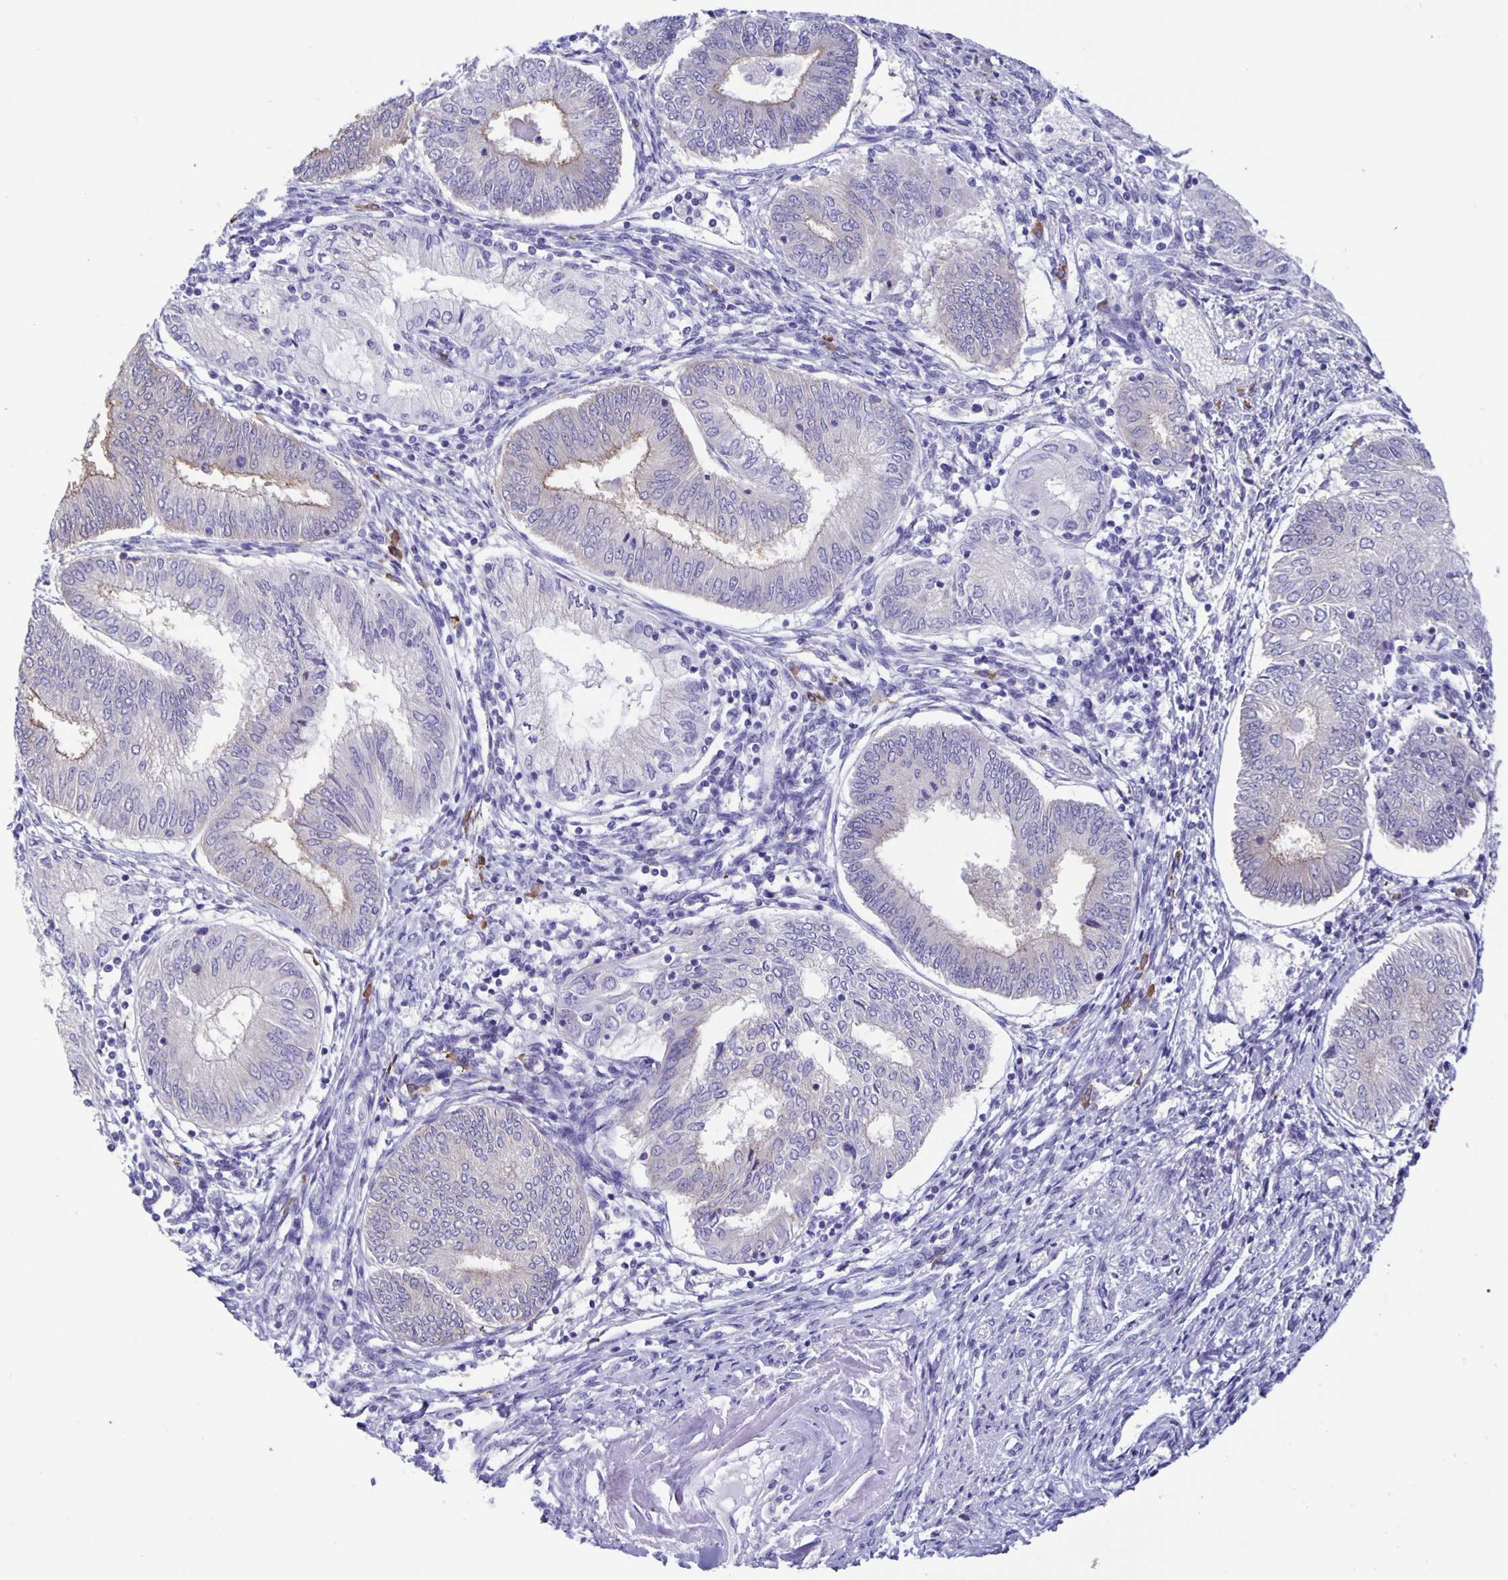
{"staining": {"intensity": "moderate", "quantity": "<25%", "location": "cytoplasmic/membranous"}, "tissue": "endometrial cancer", "cell_type": "Tumor cells", "image_type": "cancer", "snomed": [{"axis": "morphology", "description": "Adenocarcinoma, NOS"}, {"axis": "topography", "description": "Endometrium"}], "caption": "High-power microscopy captured an IHC photomicrograph of endometrial adenocarcinoma, revealing moderate cytoplasmic/membranous positivity in about <25% of tumor cells. The staining is performed using DAB brown chromogen to label protein expression. The nuclei are counter-stained blue using hematoxylin.", "gene": "ERMN", "patient": {"sex": "female", "age": 68}}